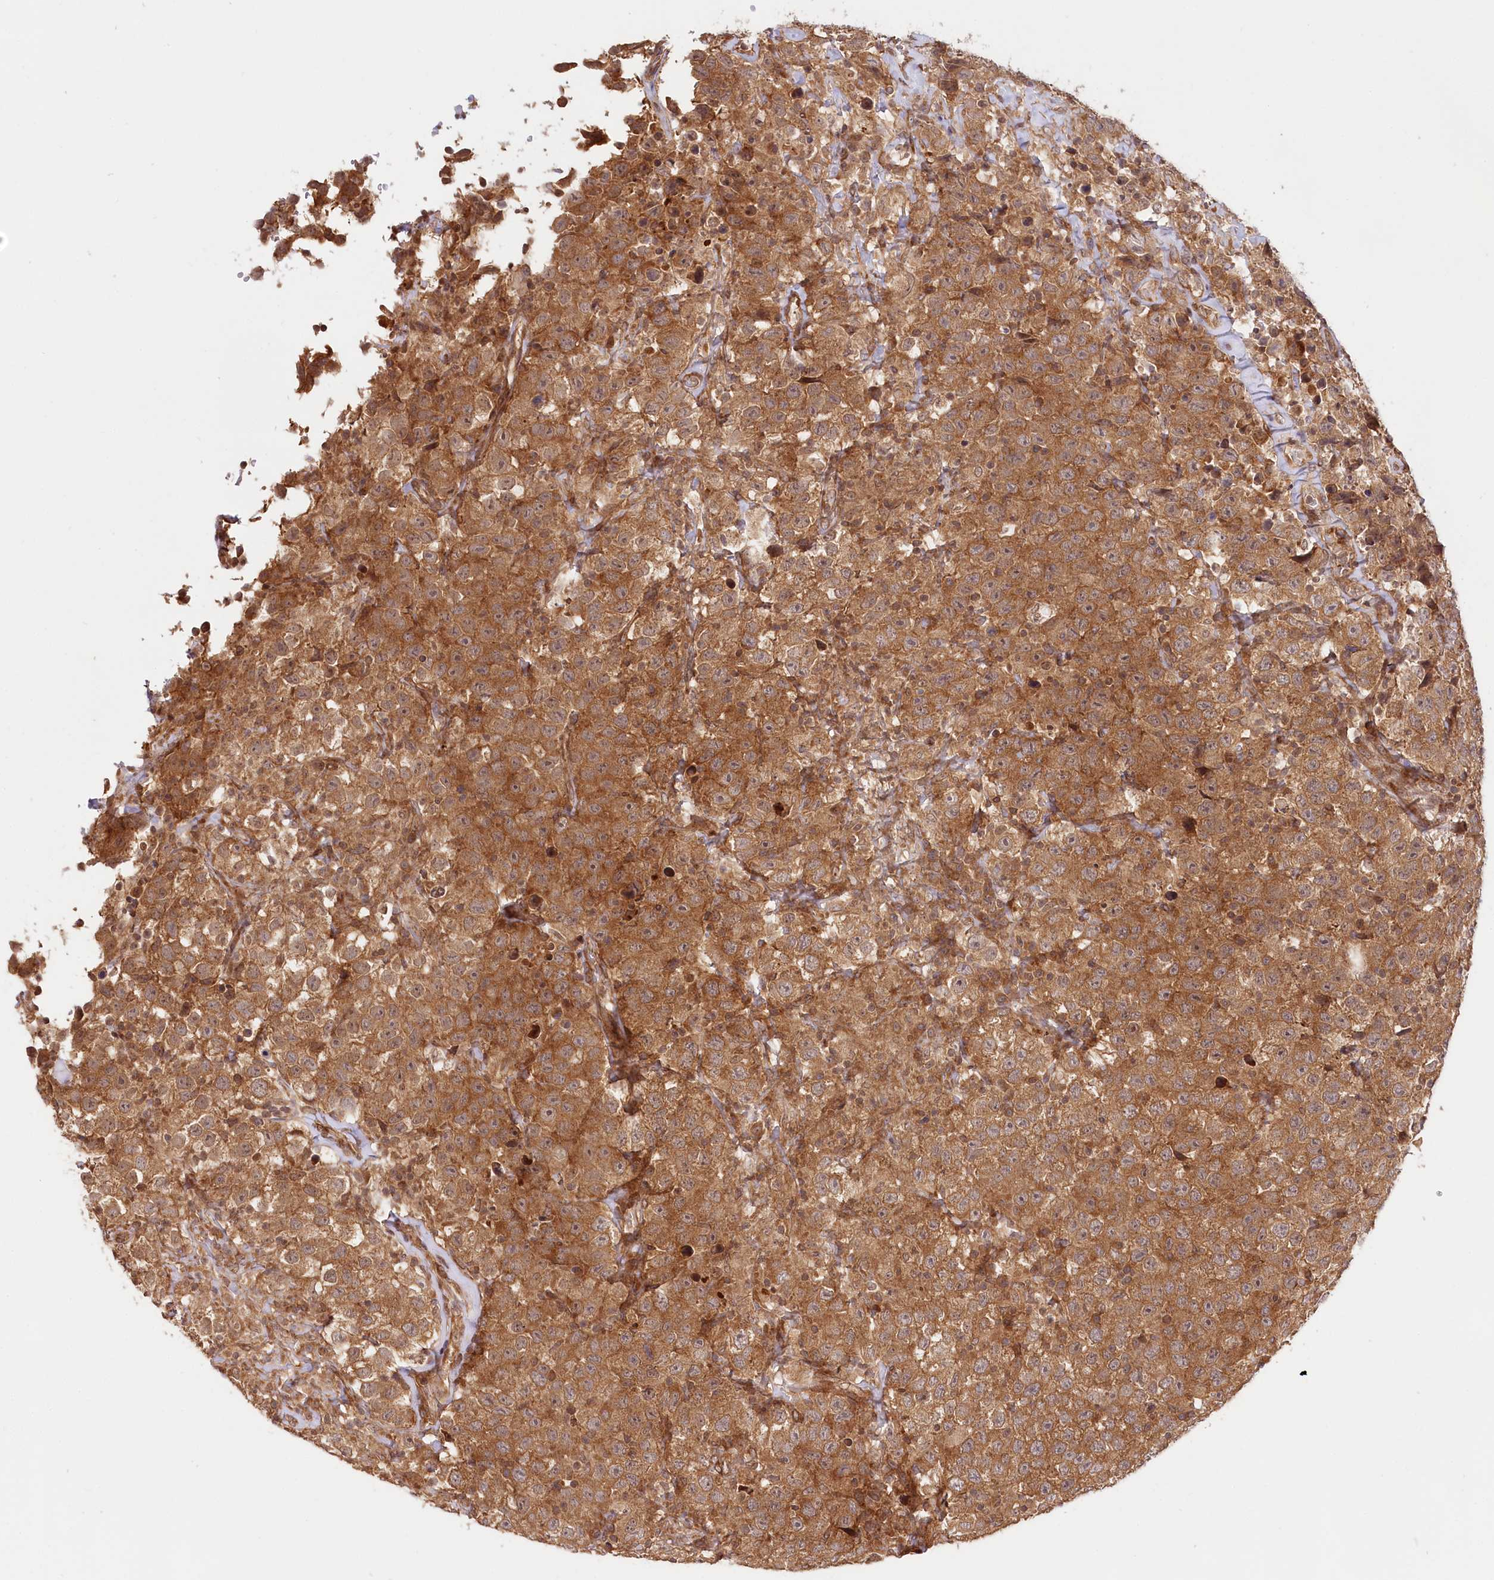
{"staining": {"intensity": "strong", "quantity": ">75%", "location": "cytoplasmic/membranous"}, "tissue": "testis cancer", "cell_type": "Tumor cells", "image_type": "cancer", "snomed": [{"axis": "morphology", "description": "Seminoma, NOS"}, {"axis": "topography", "description": "Testis"}], "caption": "Strong cytoplasmic/membranous positivity is identified in about >75% of tumor cells in seminoma (testis).", "gene": "CEP70", "patient": {"sex": "male", "age": 41}}